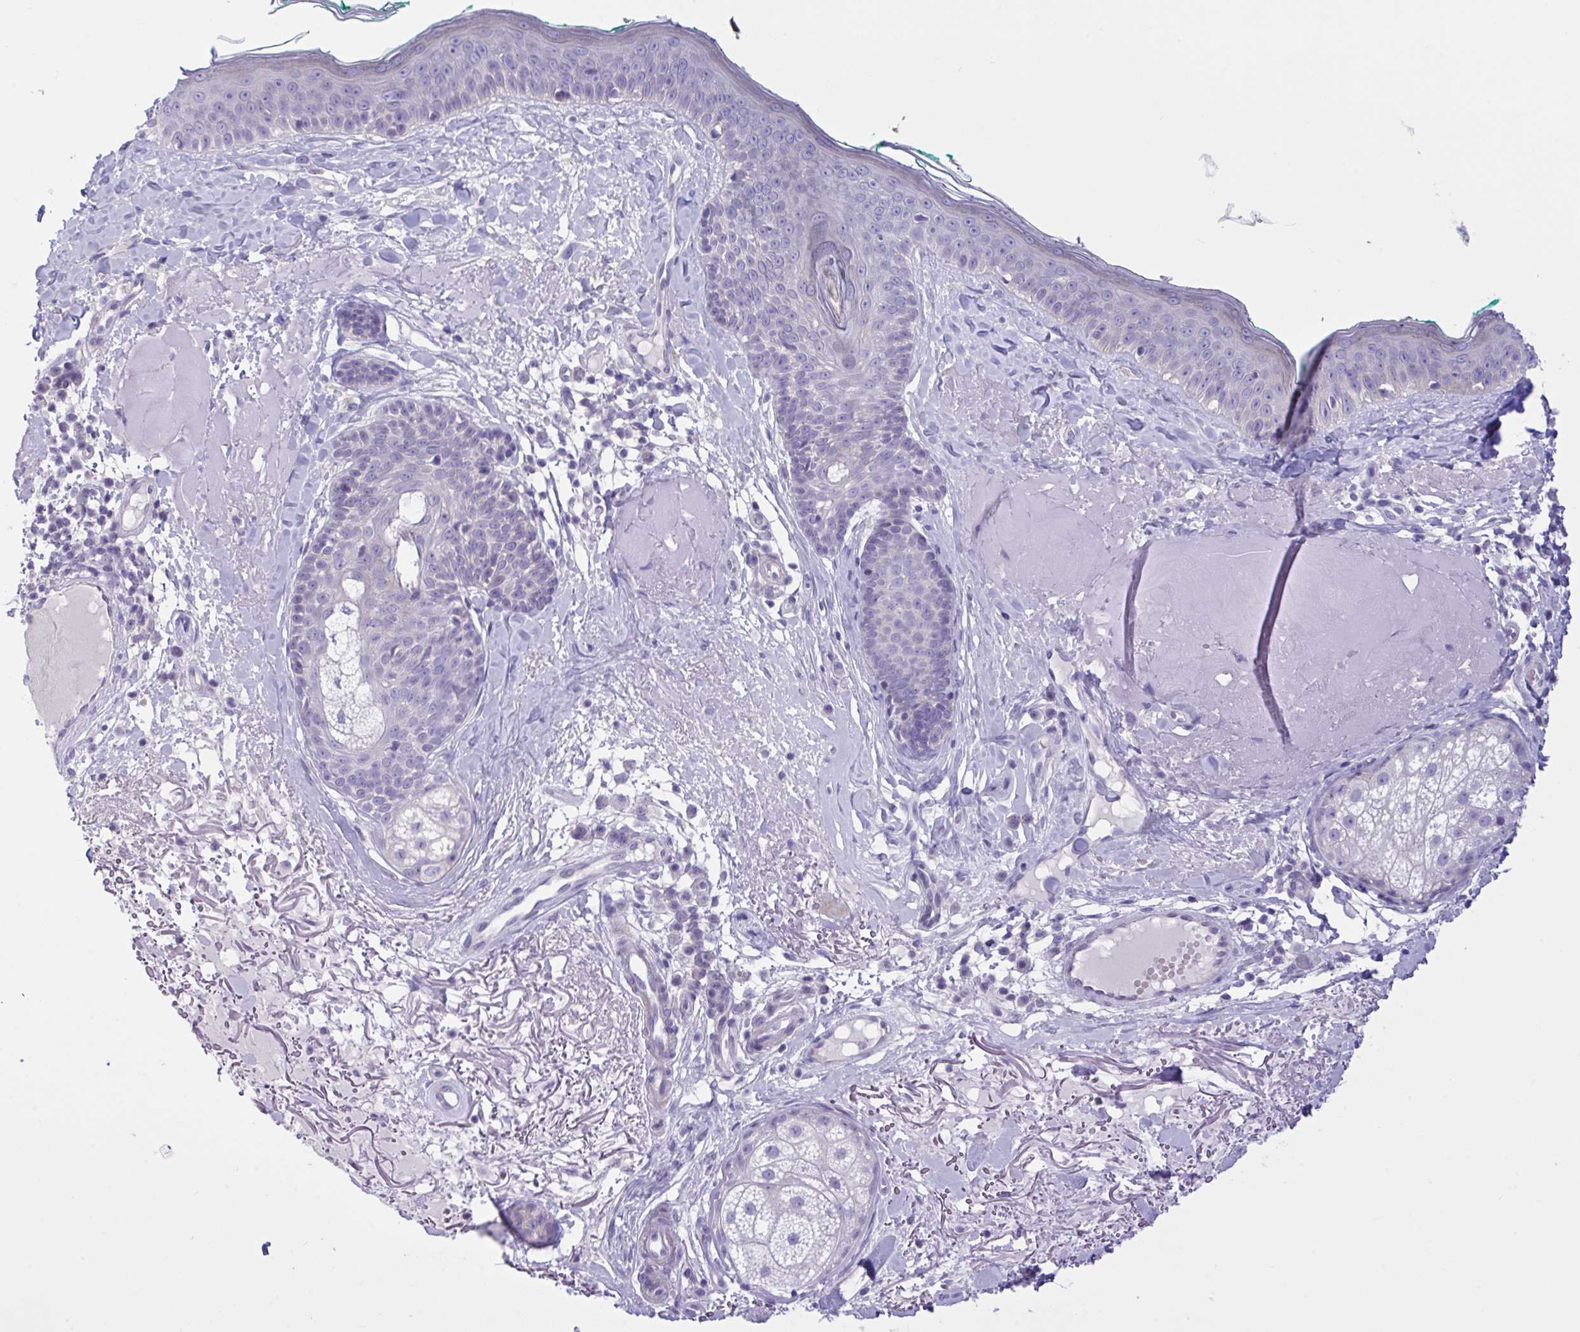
{"staining": {"intensity": "negative", "quantity": "none", "location": "none"}, "tissue": "skin", "cell_type": "Fibroblasts", "image_type": "normal", "snomed": [{"axis": "morphology", "description": "Normal tissue, NOS"}, {"axis": "topography", "description": "Skin"}], "caption": "Immunohistochemistry (IHC) micrograph of benign skin: skin stained with DAB reveals no significant protein expression in fibroblasts. (Brightfield microscopy of DAB (3,3'-diaminobenzidine) immunohistochemistry (IHC) at high magnification).", "gene": "WDR97", "patient": {"sex": "male", "age": 73}}